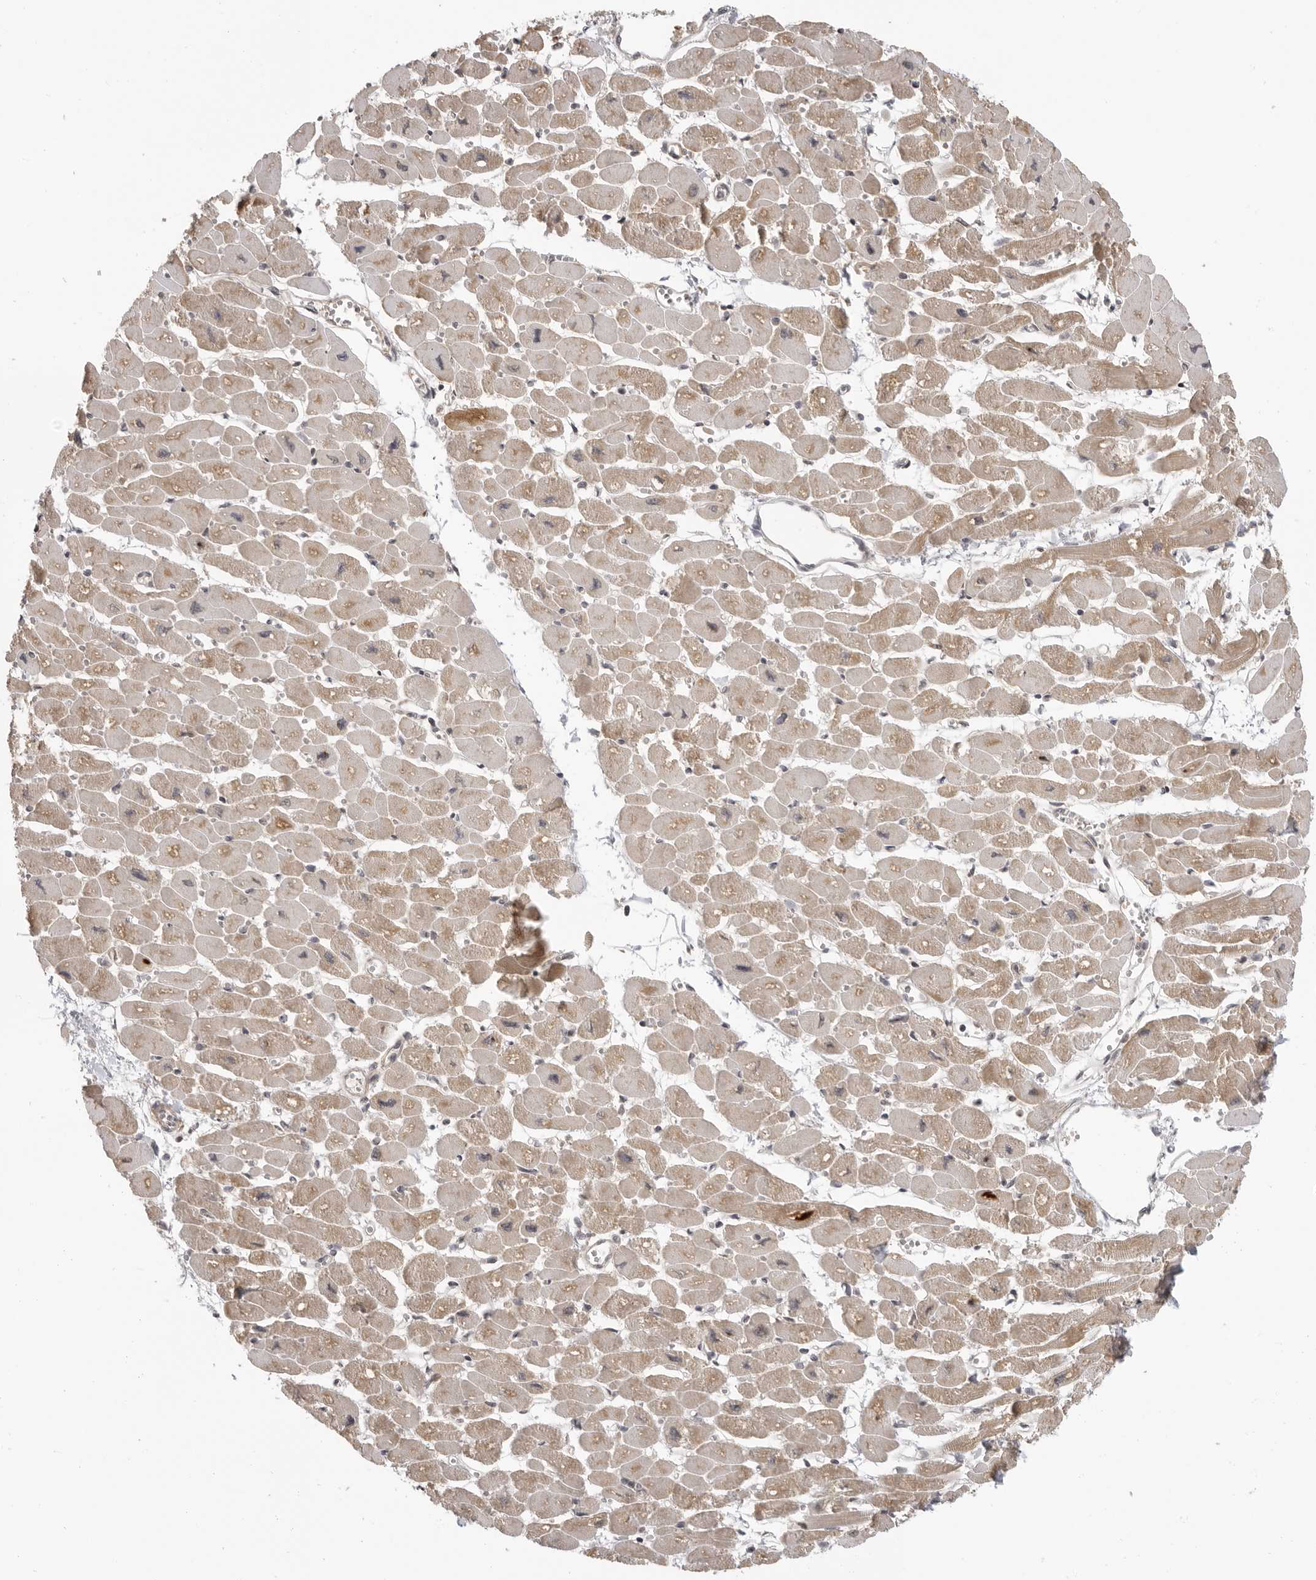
{"staining": {"intensity": "moderate", "quantity": "25%-75%", "location": "cytoplasmic/membranous"}, "tissue": "heart muscle", "cell_type": "Cardiomyocytes", "image_type": "normal", "snomed": [{"axis": "morphology", "description": "Normal tissue, NOS"}, {"axis": "topography", "description": "Heart"}], "caption": "Moderate cytoplasmic/membranous expression for a protein is identified in approximately 25%-75% of cardiomyocytes of normal heart muscle using immunohistochemistry (IHC).", "gene": "PRRC2A", "patient": {"sex": "female", "age": 54}}